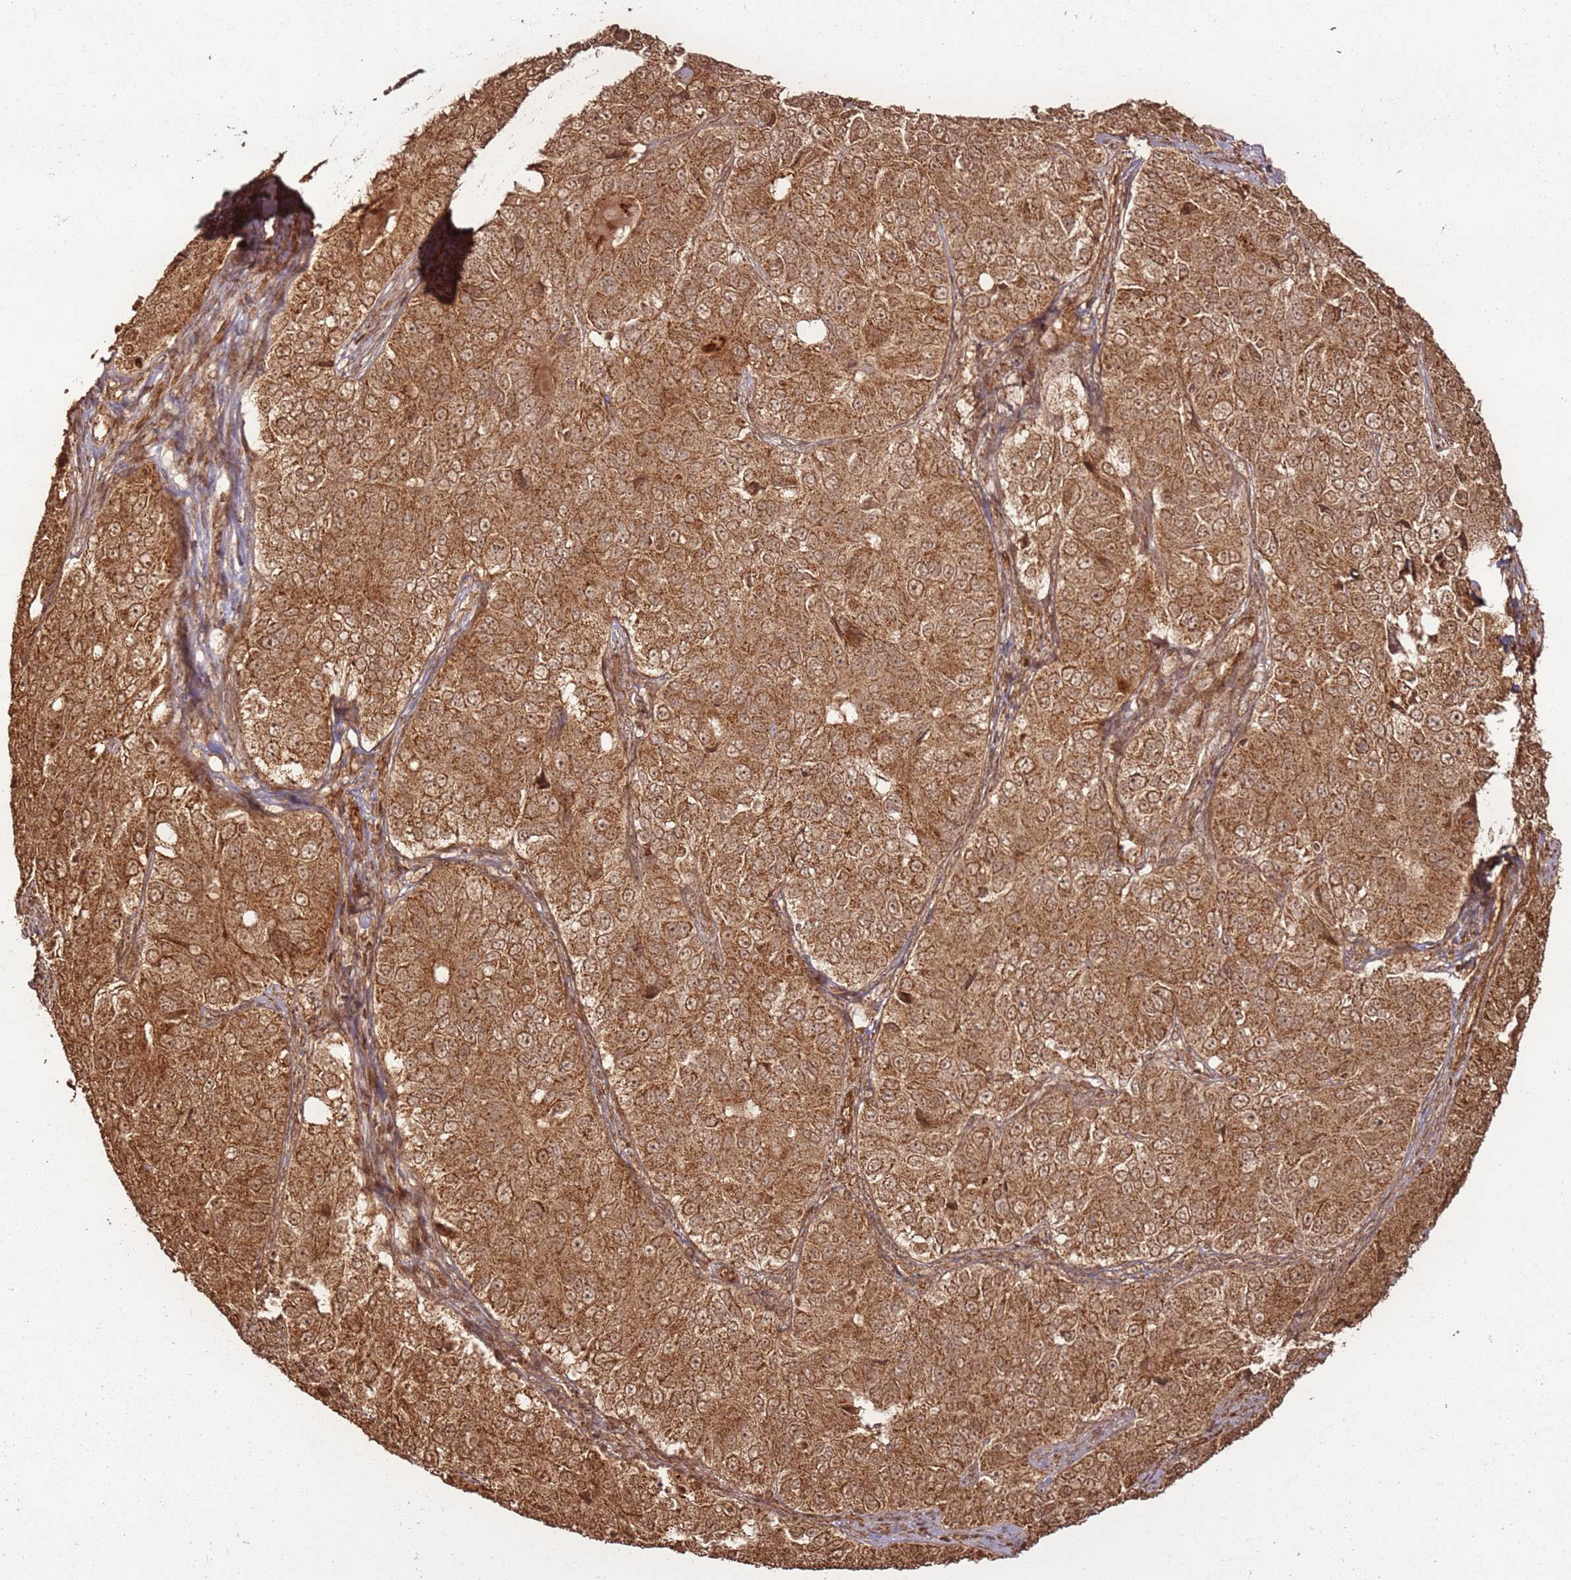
{"staining": {"intensity": "moderate", "quantity": ">75%", "location": "cytoplasmic/membranous"}, "tissue": "ovarian cancer", "cell_type": "Tumor cells", "image_type": "cancer", "snomed": [{"axis": "morphology", "description": "Carcinoma, endometroid"}, {"axis": "topography", "description": "Ovary"}], "caption": "Immunohistochemistry image of ovarian cancer (endometroid carcinoma) stained for a protein (brown), which demonstrates medium levels of moderate cytoplasmic/membranous positivity in approximately >75% of tumor cells.", "gene": "MRPS6", "patient": {"sex": "female", "age": 51}}